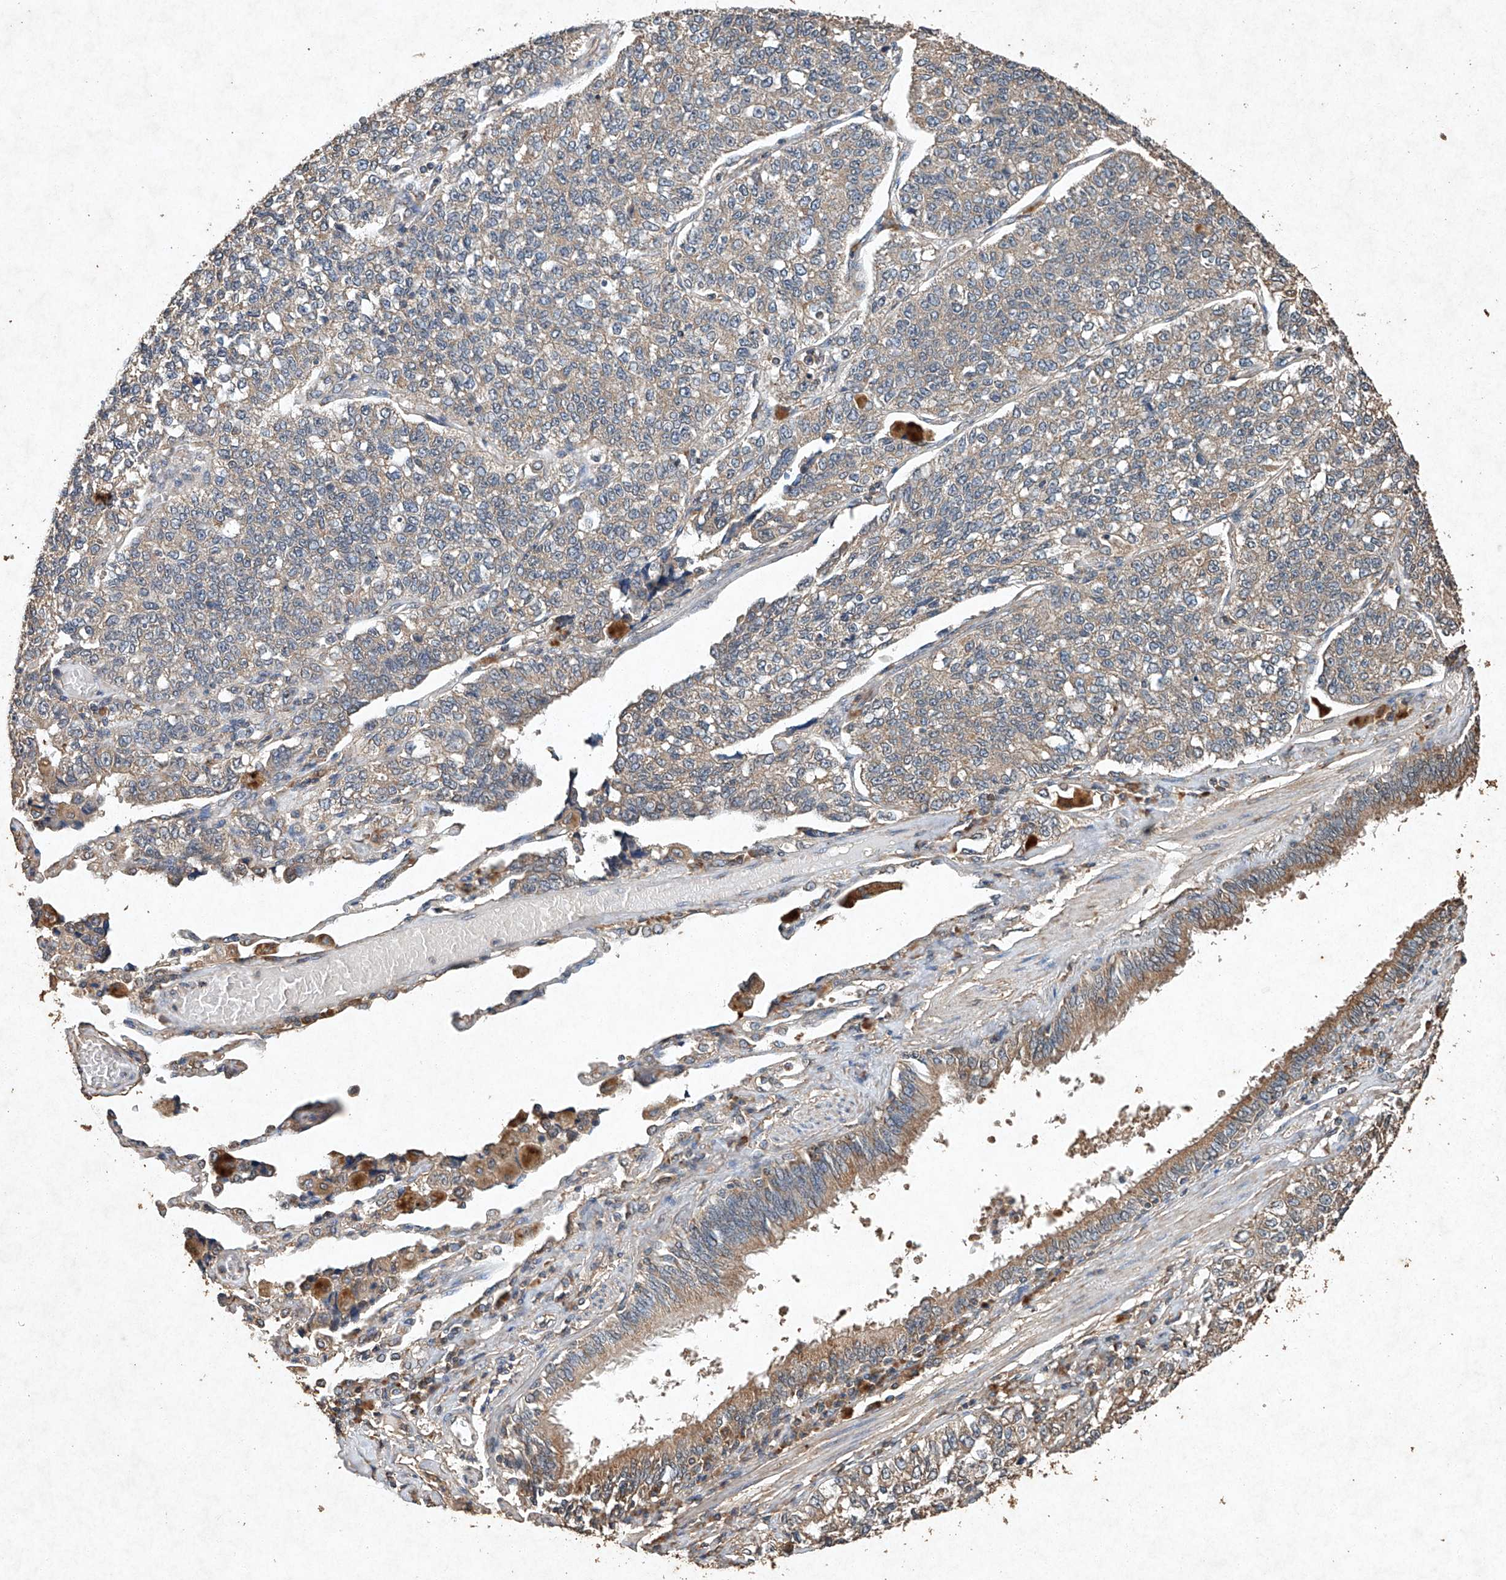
{"staining": {"intensity": "weak", "quantity": "25%-75%", "location": "cytoplasmic/membranous"}, "tissue": "lung cancer", "cell_type": "Tumor cells", "image_type": "cancer", "snomed": [{"axis": "morphology", "description": "Adenocarcinoma, NOS"}, {"axis": "topography", "description": "Lung"}], "caption": "Immunohistochemical staining of lung cancer (adenocarcinoma) shows weak cytoplasmic/membranous protein positivity in approximately 25%-75% of tumor cells.", "gene": "STK3", "patient": {"sex": "male", "age": 49}}